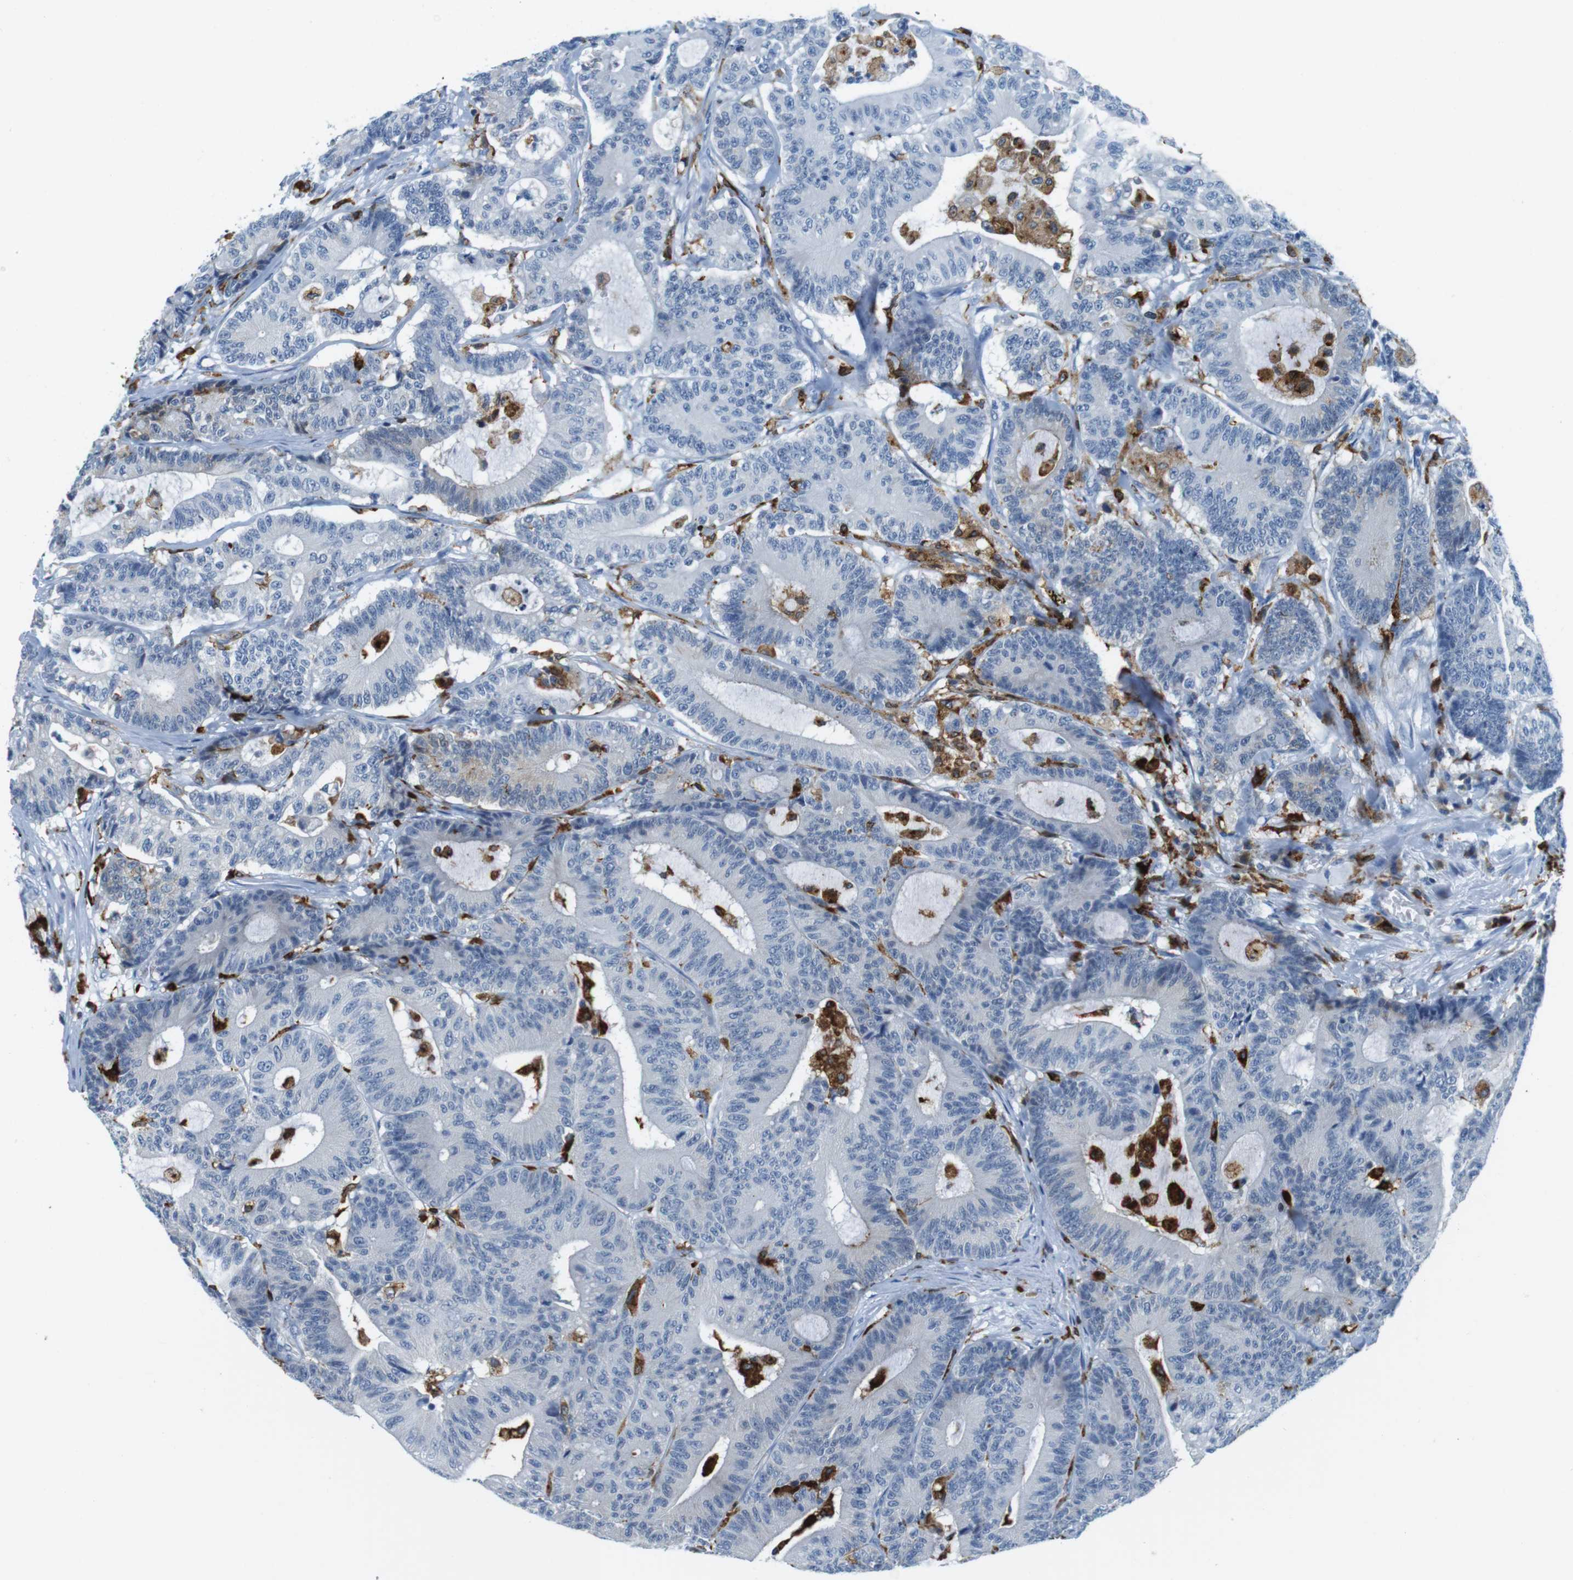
{"staining": {"intensity": "negative", "quantity": "none", "location": "none"}, "tissue": "colorectal cancer", "cell_type": "Tumor cells", "image_type": "cancer", "snomed": [{"axis": "morphology", "description": "Adenocarcinoma, NOS"}, {"axis": "topography", "description": "Colon"}], "caption": "Photomicrograph shows no protein expression in tumor cells of colorectal adenocarcinoma tissue.", "gene": "CIITA", "patient": {"sex": "female", "age": 84}}